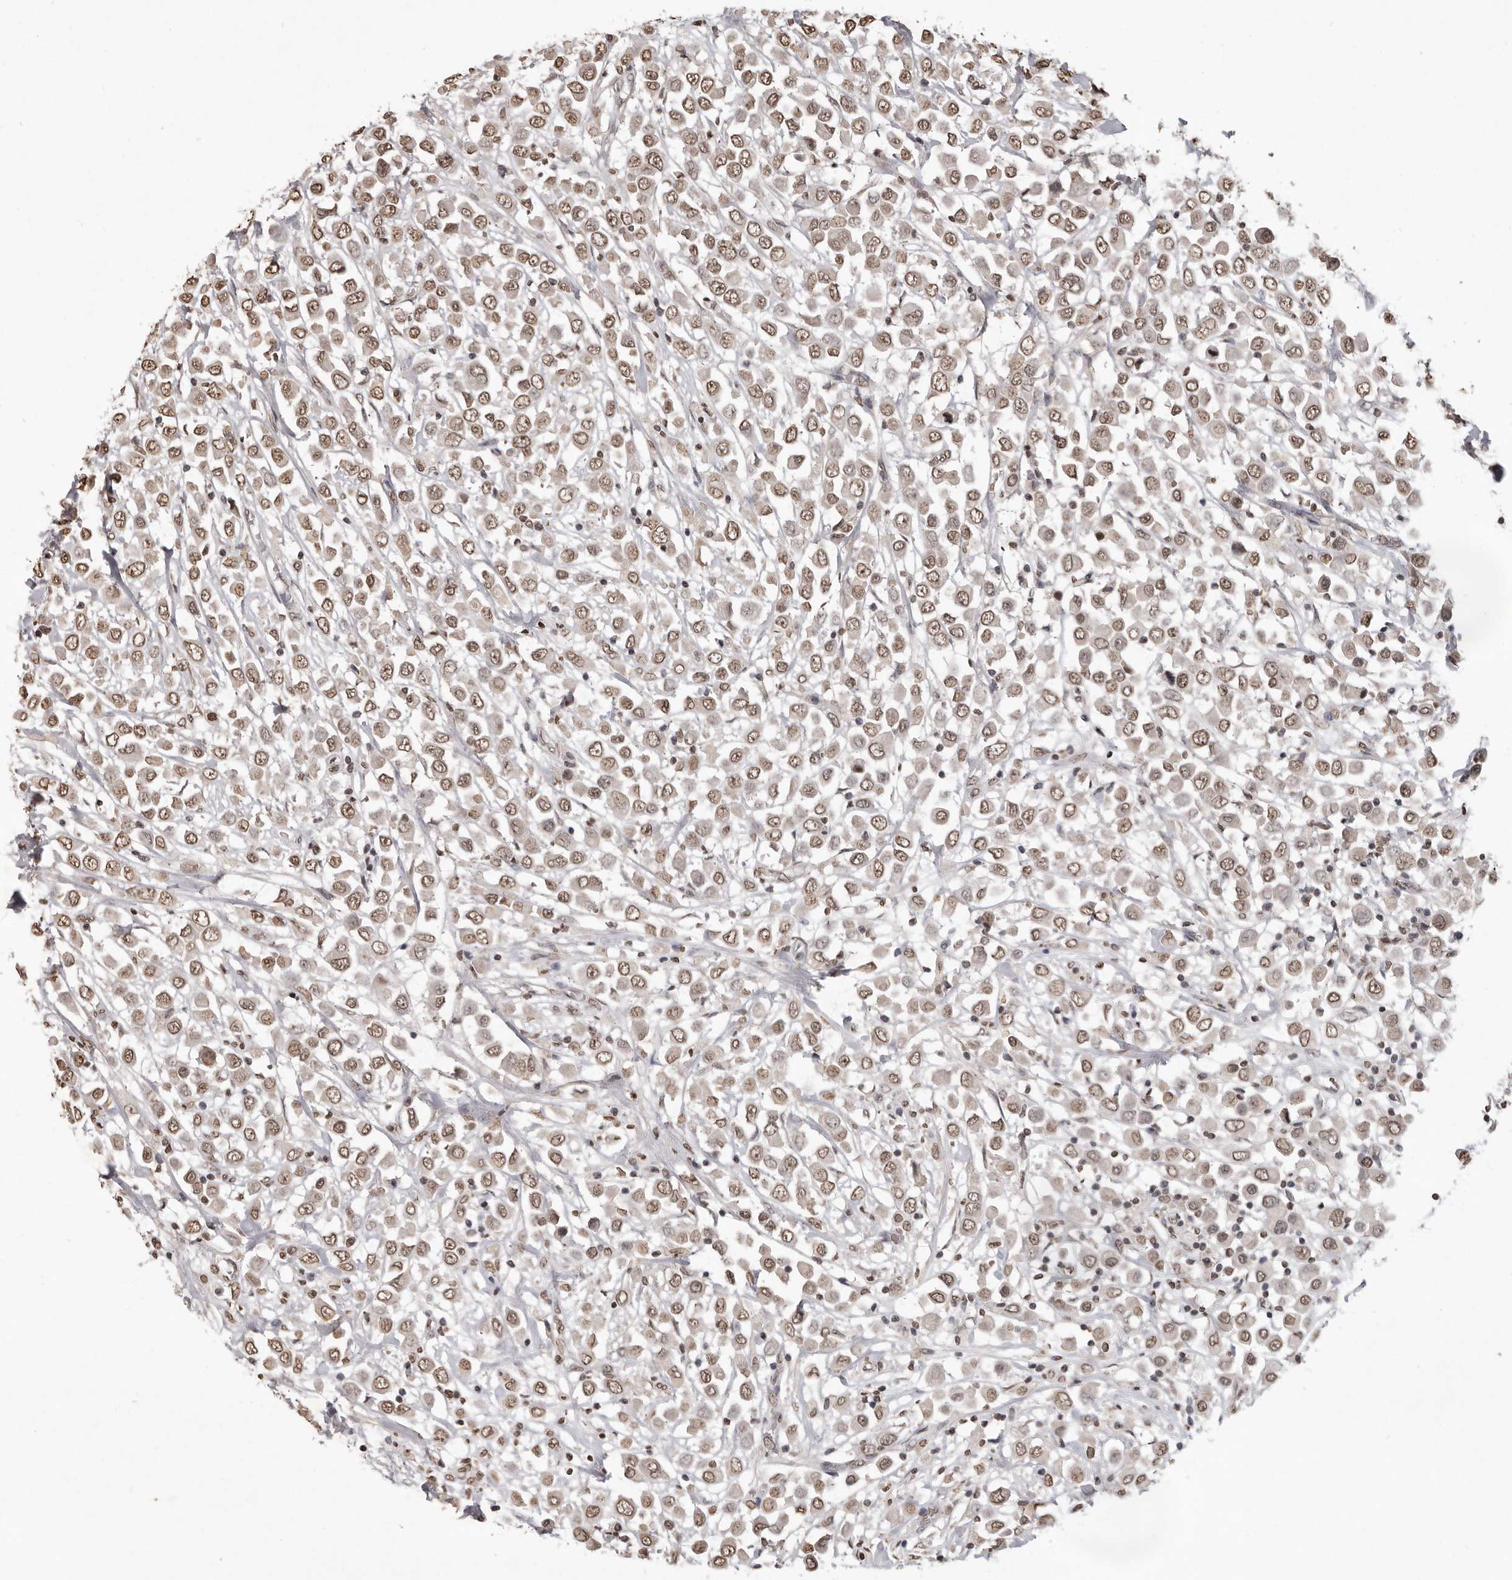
{"staining": {"intensity": "moderate", "quantity": ">75%", "location": "nuclear"}, "tissue": "breast cancer", "cell_type": "Tumor cells", "image_type": "cancer", "snomed": [{"axis": "morphology", "description": "Duct carcinoma"}, {"axis": "topography", "description": "Breast"}], "caption": "Breast cancer (invasive ductal carcinoma) stained with a brown dye exhibits moderate nuclear positive expression in about >75% of tumor cells.", "gene": "WDR45", "patient": {"sex": "female", "age": 61}}